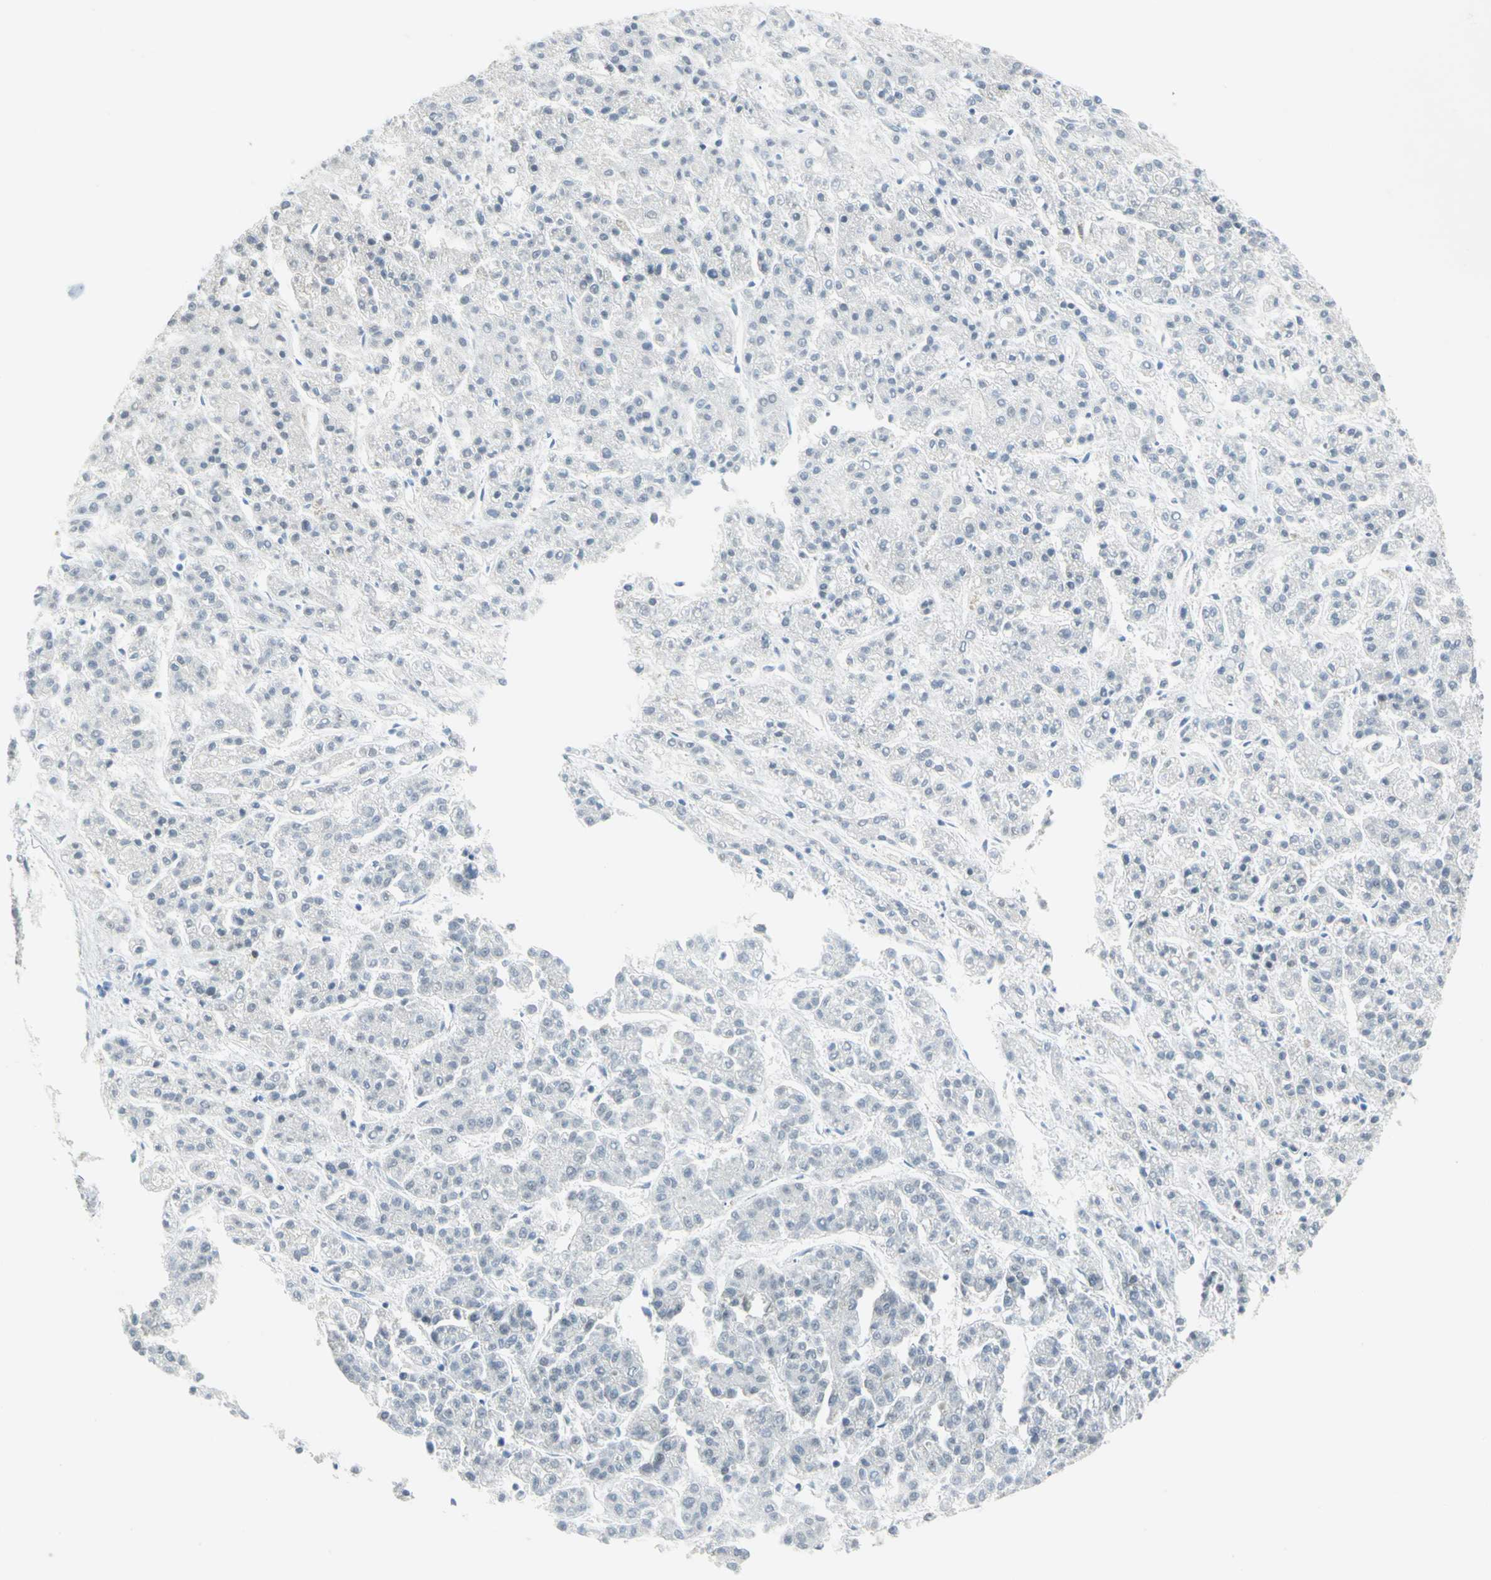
{"staining": {"intensity": "negative", "quantity": "none", "location": "none"}, "tissue": "liver cancer", "cell_type": "Tumor cells", "image_type": "cancer", "snomed": [{"axis": "morphology", "description": "Carcinoma, Hepatocellular, NOS"}, {"axis": "topography", "description": "Liver"}], "caption": "An image of human liver cancer (hepatocellular carcinoma) is negative for staining in tumor cells.", "gene": "PIN1", "patient": {"sex": "male", "age": 70}}